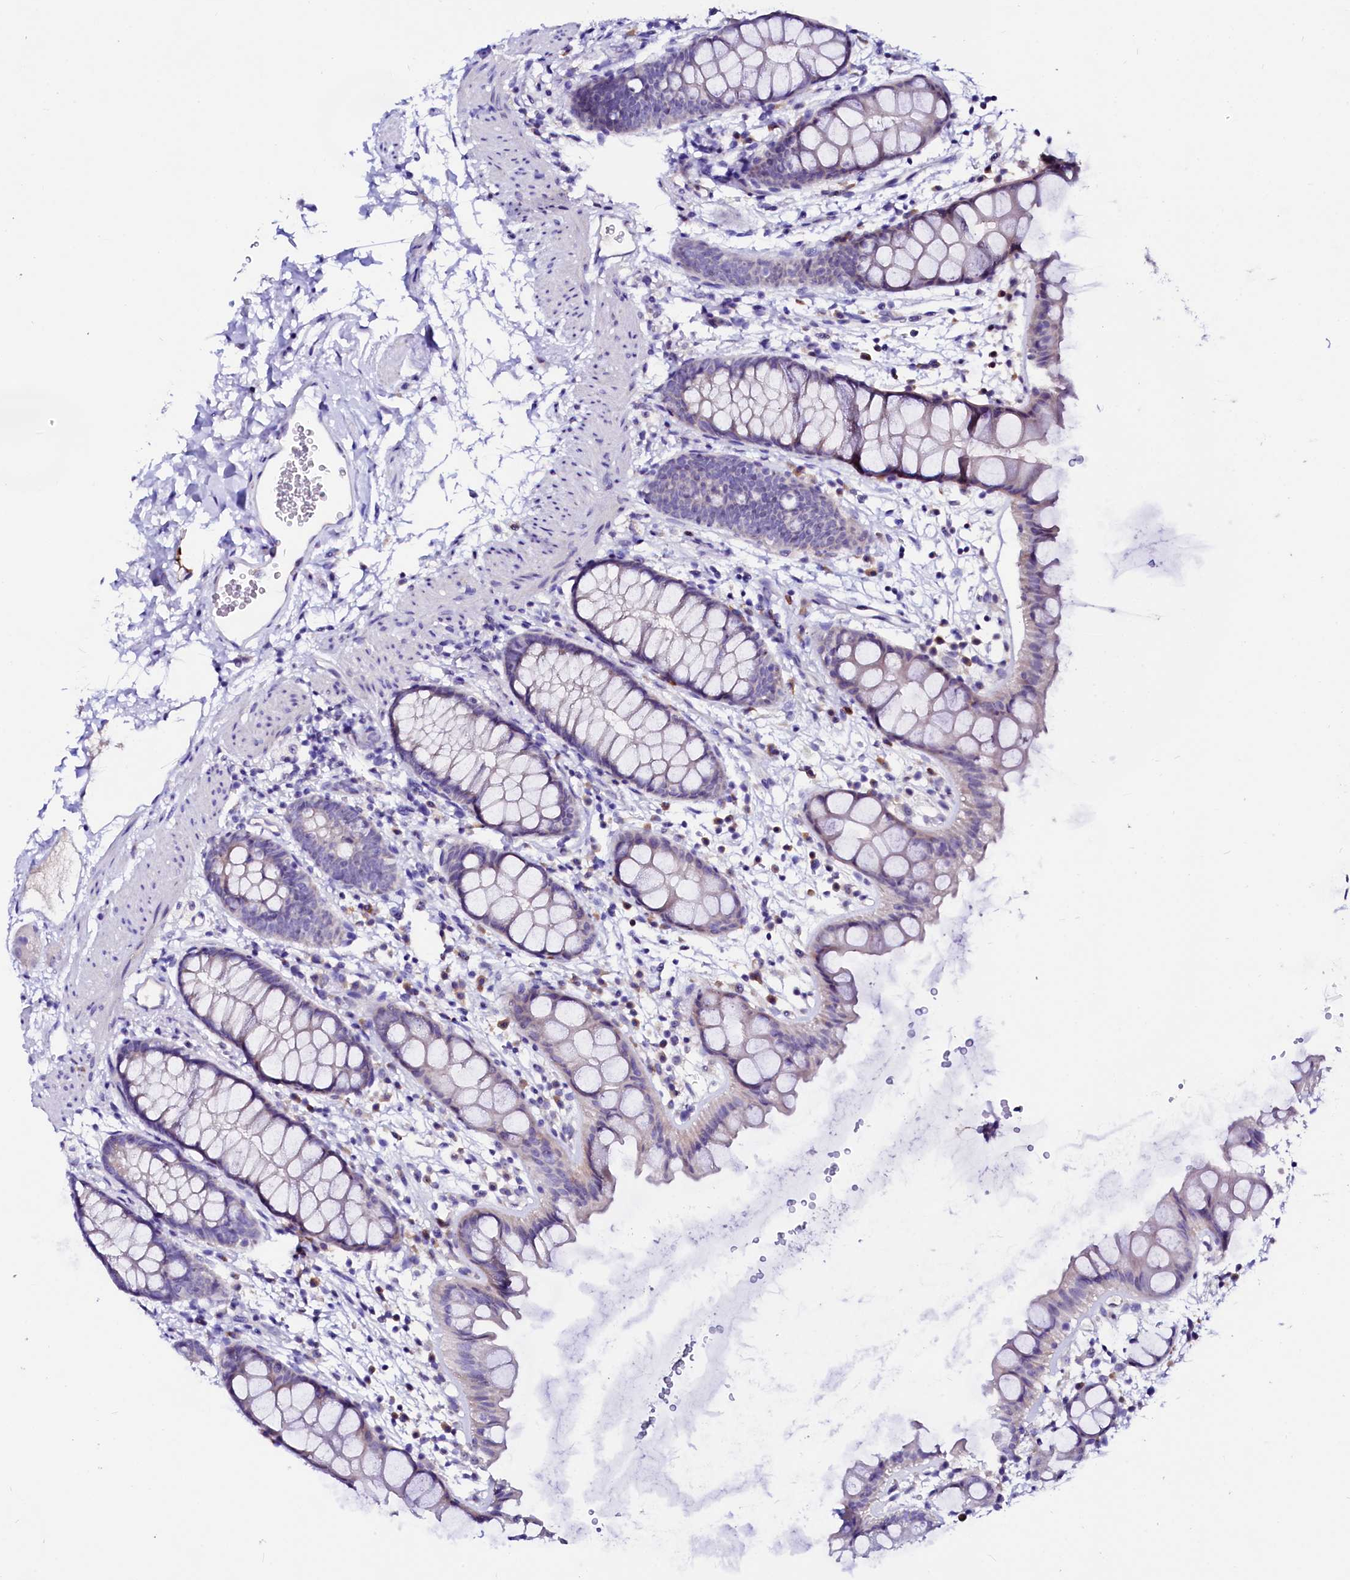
{"staining": {"intensity": "negative", "quantity": "none", "location": "none"}, "tissue": "rectum", "cell_type": "Glandular cells", "image_type": "normal", "snomed": [{"axis": "morphology", "description": "Normal tissue, NOS"}, {"axis": "topography", "description": "Rectum"}], "caption": "A high-resolution image shows immunohistochemistry (IHC) staining of normal rectum, which reveals no significant positivity in glandular cells. (DAB (3,3'-diaminobenzidine) immunohistochemistry (IHC), high magnification).", "gene": "BTBD16", "patient": {"sex": "female", "age": 65}}